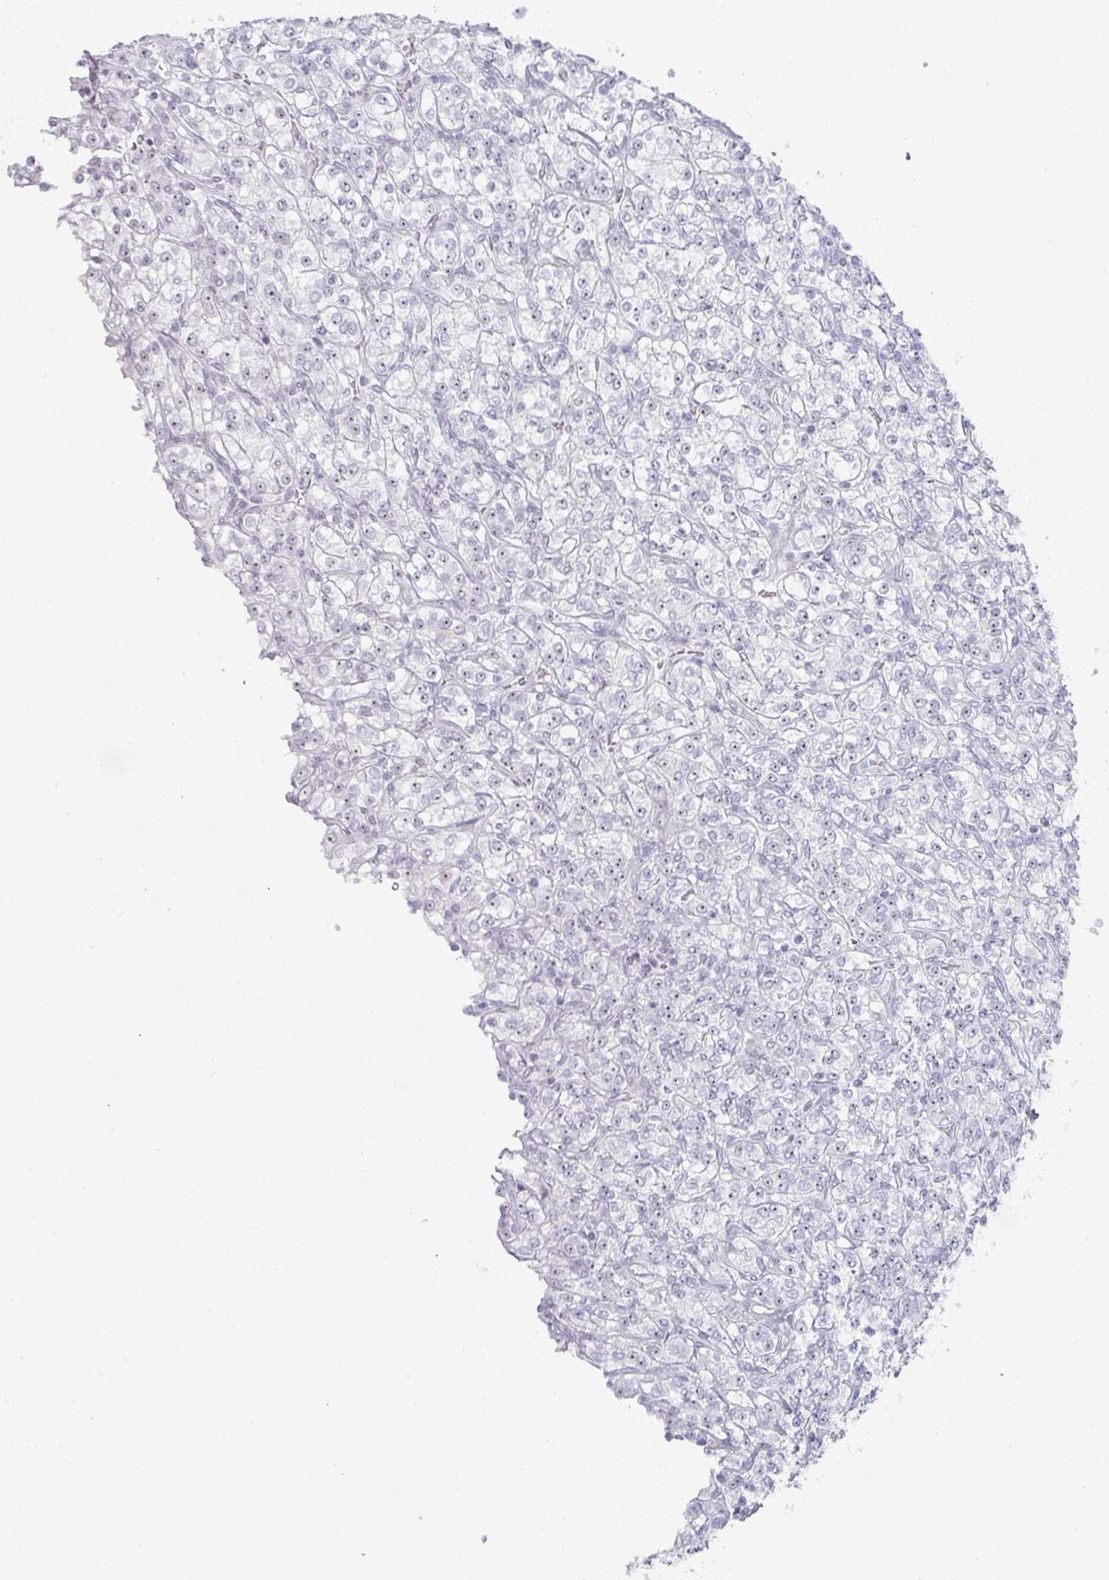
{"staining": {"intensity": "weak", "quantity": "<25%", "location": "nuclear"}, "tissue": "renal cancer", "cell_type": "Tumor cells", "image_type": "cancer", "snomed": [{"axis": "morphology", "description": "Adenocarcinoma, NOS"}, {"axis": "topography", "description": "Kidney"}], "caption": "DAB (3,3'-diaminobenzidine) immunohistochemical staining of renal cancer (adenocarcinoma) reveals no significant staining in tumor cells.", "gene": "POU2AF2", "patient": {"sex": "male", "age": 77}}